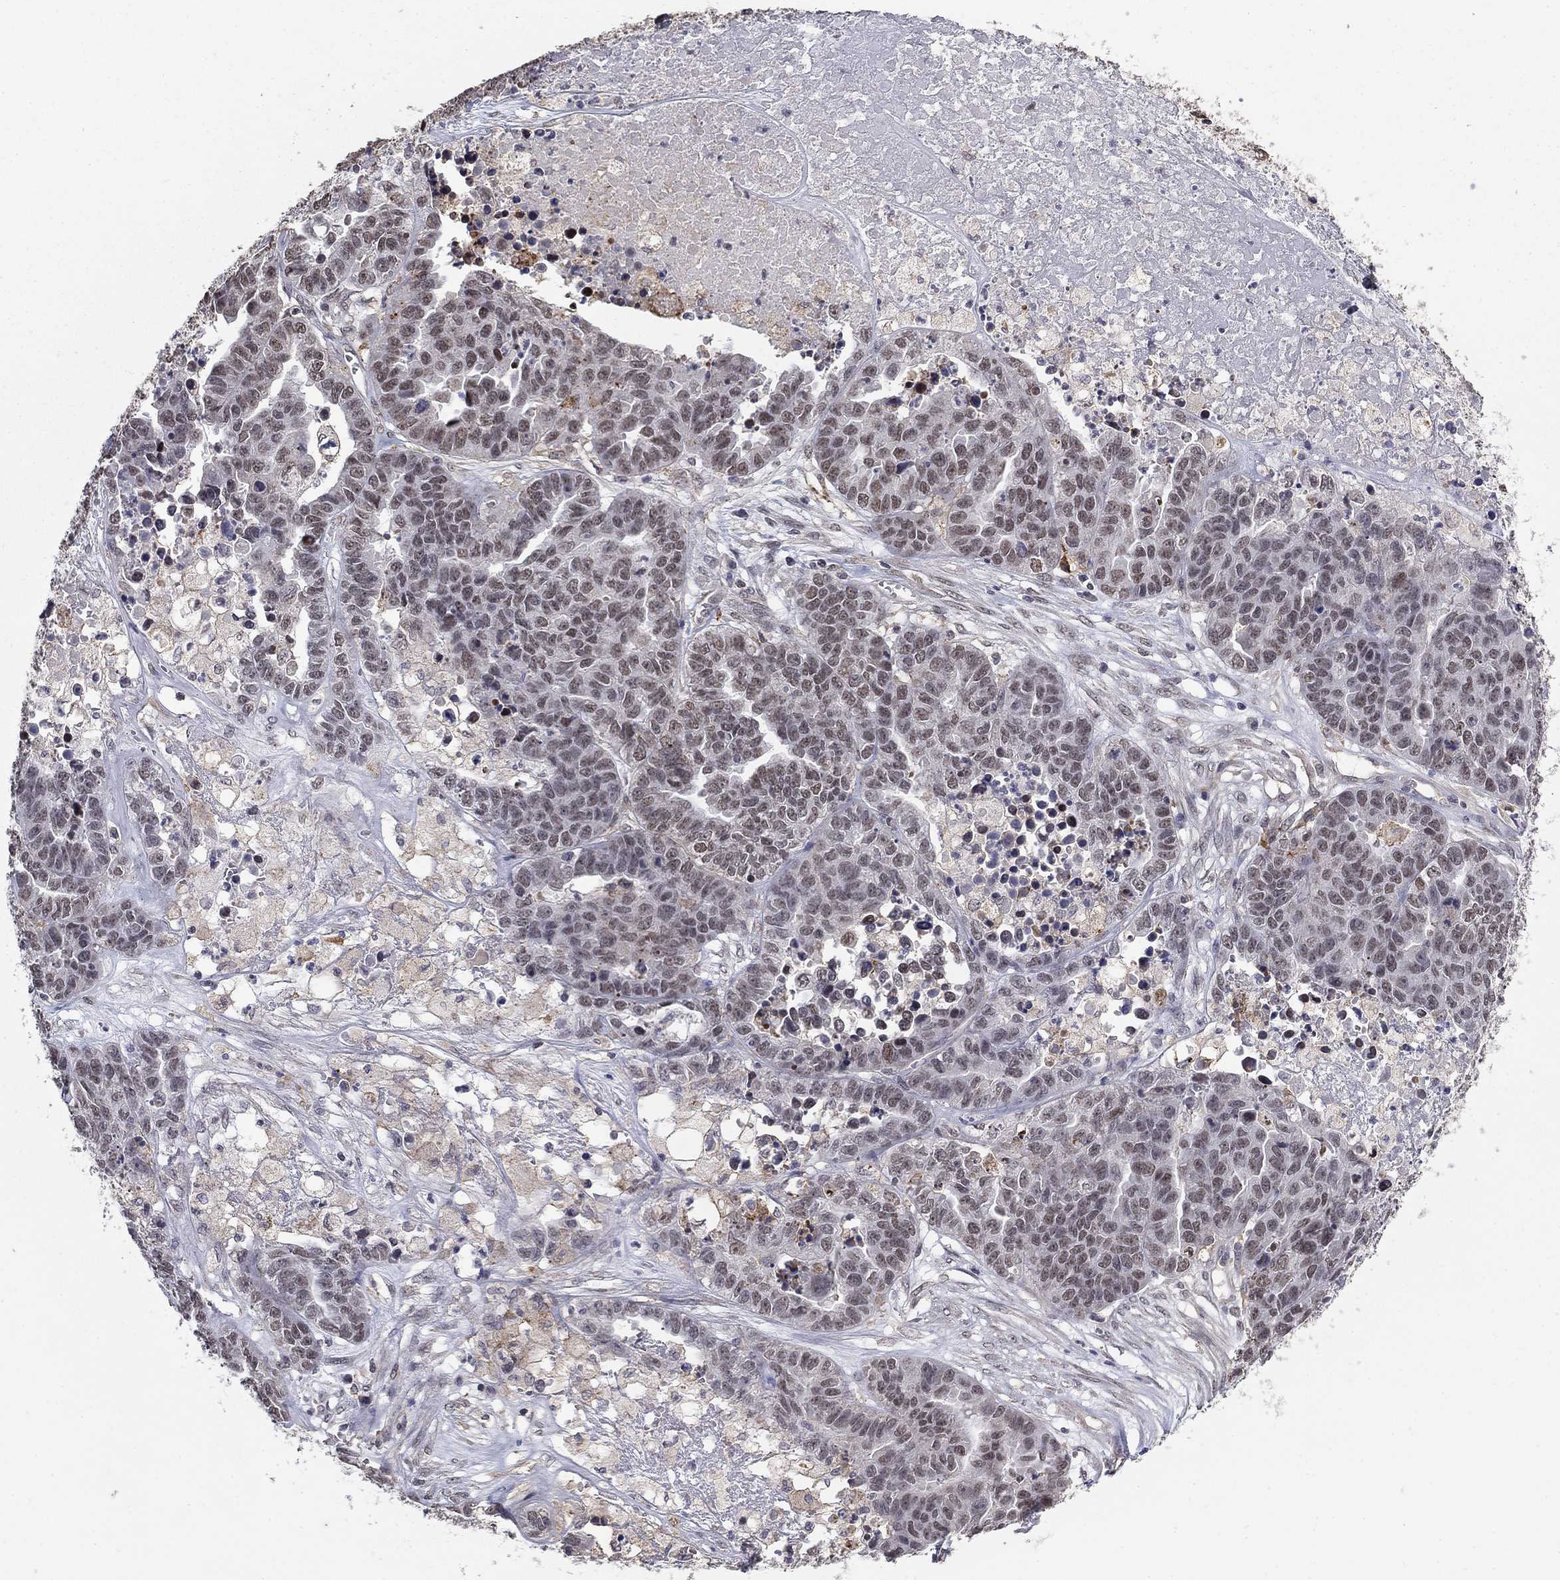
{"staining": {"intensity": "moderate", "quantity": "<25%", "location": "nuclear"}, "tissue": "ovarian cancer", "cell_type": "Tumor cells", "image_type": "cancer", "snomed": [{"axis": "morphology", "description": "Cystadenocarcinoma, serous, NOS"}, {"axis": "topography", "description": "Ovary"}], "caption": "The photomicrograph displays a brown stain indicating the presence of a protein in the nuclear of tumor cells in ovarian cancer.", "gene": "GRIA3", "patient": {"sex": "female", "age": 87}}